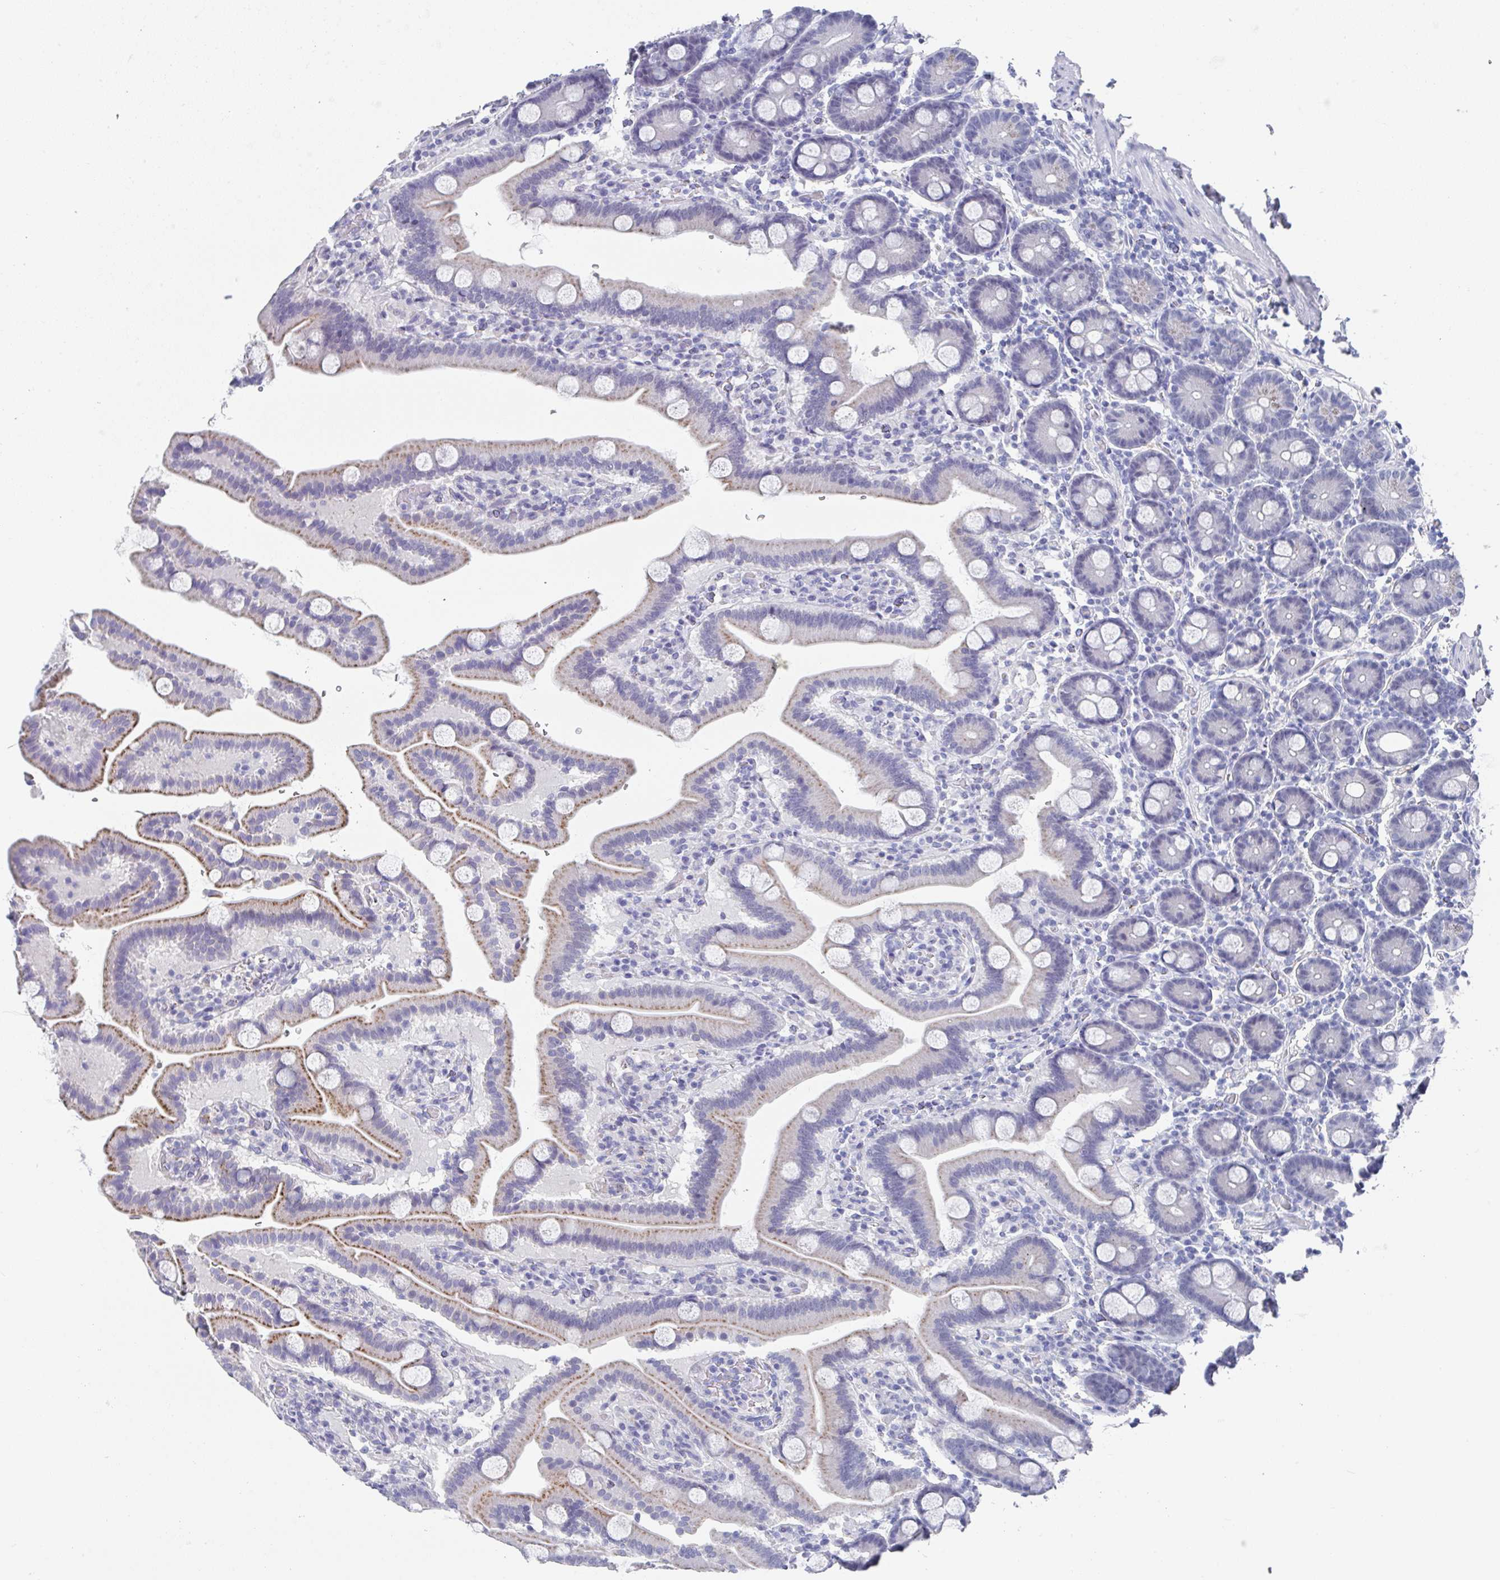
{"staining": {"intensity": "moderate", "quantity": "25%-75%", "location": "cytoplasmic/membranous"}, "tissue": "duodenum", "cell_type": "Glandular cells", "image_type": "normal", "snomed": [{"axis": "morphology", "description": "Normal tissue, NOS"}, {"axis": "topography", "description": "Duodenum"}], "caption": "DAB immunohistochemical staining of normal duodenum exhibits moderate cytoplasmic/membranous protein positivity in approximately 25%-75% of glandular cells.", "gene": "TNFRSF8", "patient": {"sex": "male", "age": 55}}